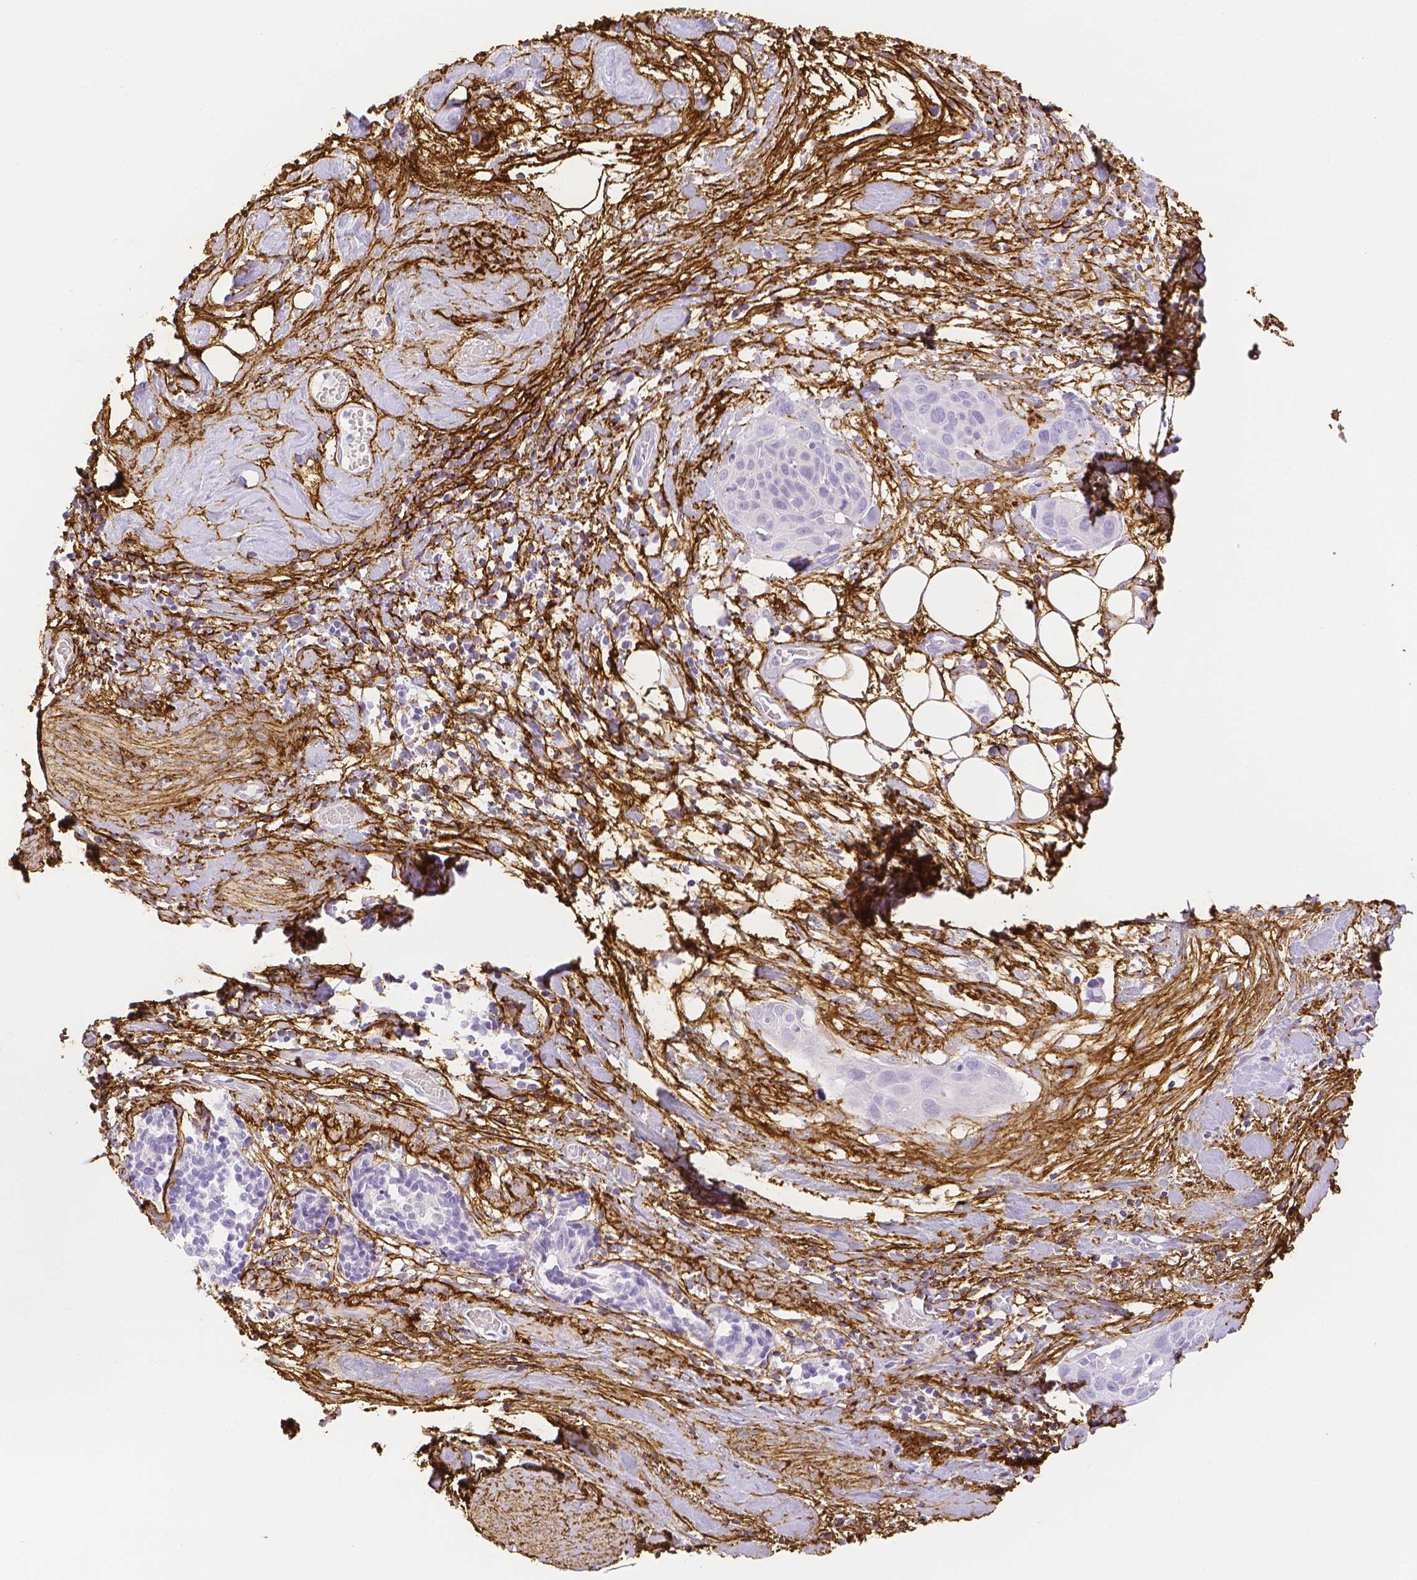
{"staining": {"intensity": "negative", "quantity": "none", "location": "none"}, "tissue": "cervical cancer", "cell_type": "Tumor cells", "image_type": "cancer", "snomed": [{"axis": "morphology", "description": "Squamous cell carcinoma, NOS"}, {"axis": "topography", "description": "Cervix"}], "caption": "A histopathology image of human cervical cancer is negative for staining in tumor cells.", "gene": "FBN1", "patient": {"sex": "female", "age": 39}}